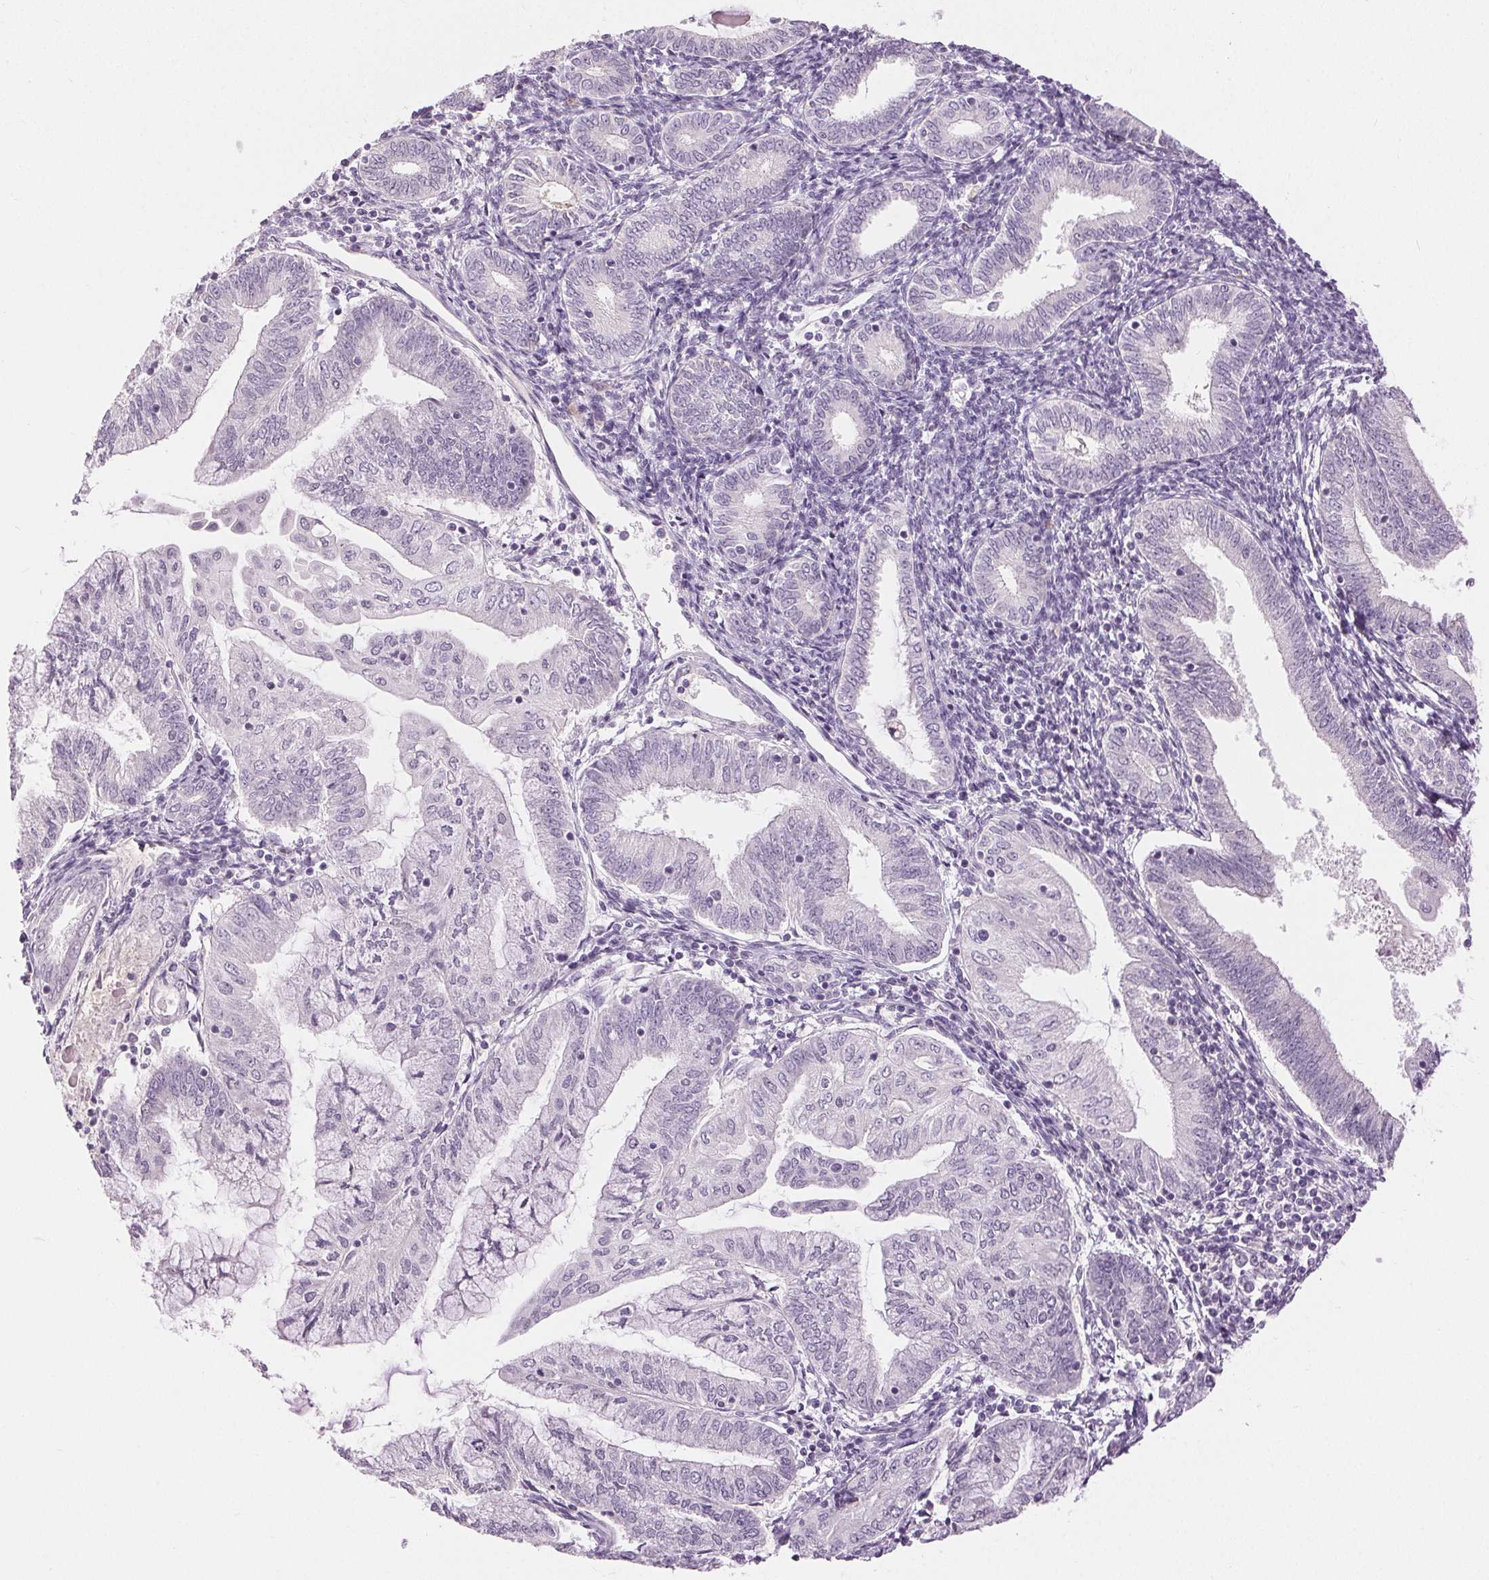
{"staining": {"intensity": "negative", "quantity": "none", "location": "none"}, "tissue": "endometrial cancer", "cell_type": "Tumor cells", "image_type": "cancer", "snomed": [{"axis": "morphology", "description": "Adenocarcinoma, NOS"}, {"axis": "topography", "description": "Endometrium"}], "caption": "Protein analysis of endometrial cancer (adenocarcinoma) reveals no significant positivity in tumor cells.", "gene": "DSG3", "patient": {"sex": "female", "age": 55}}